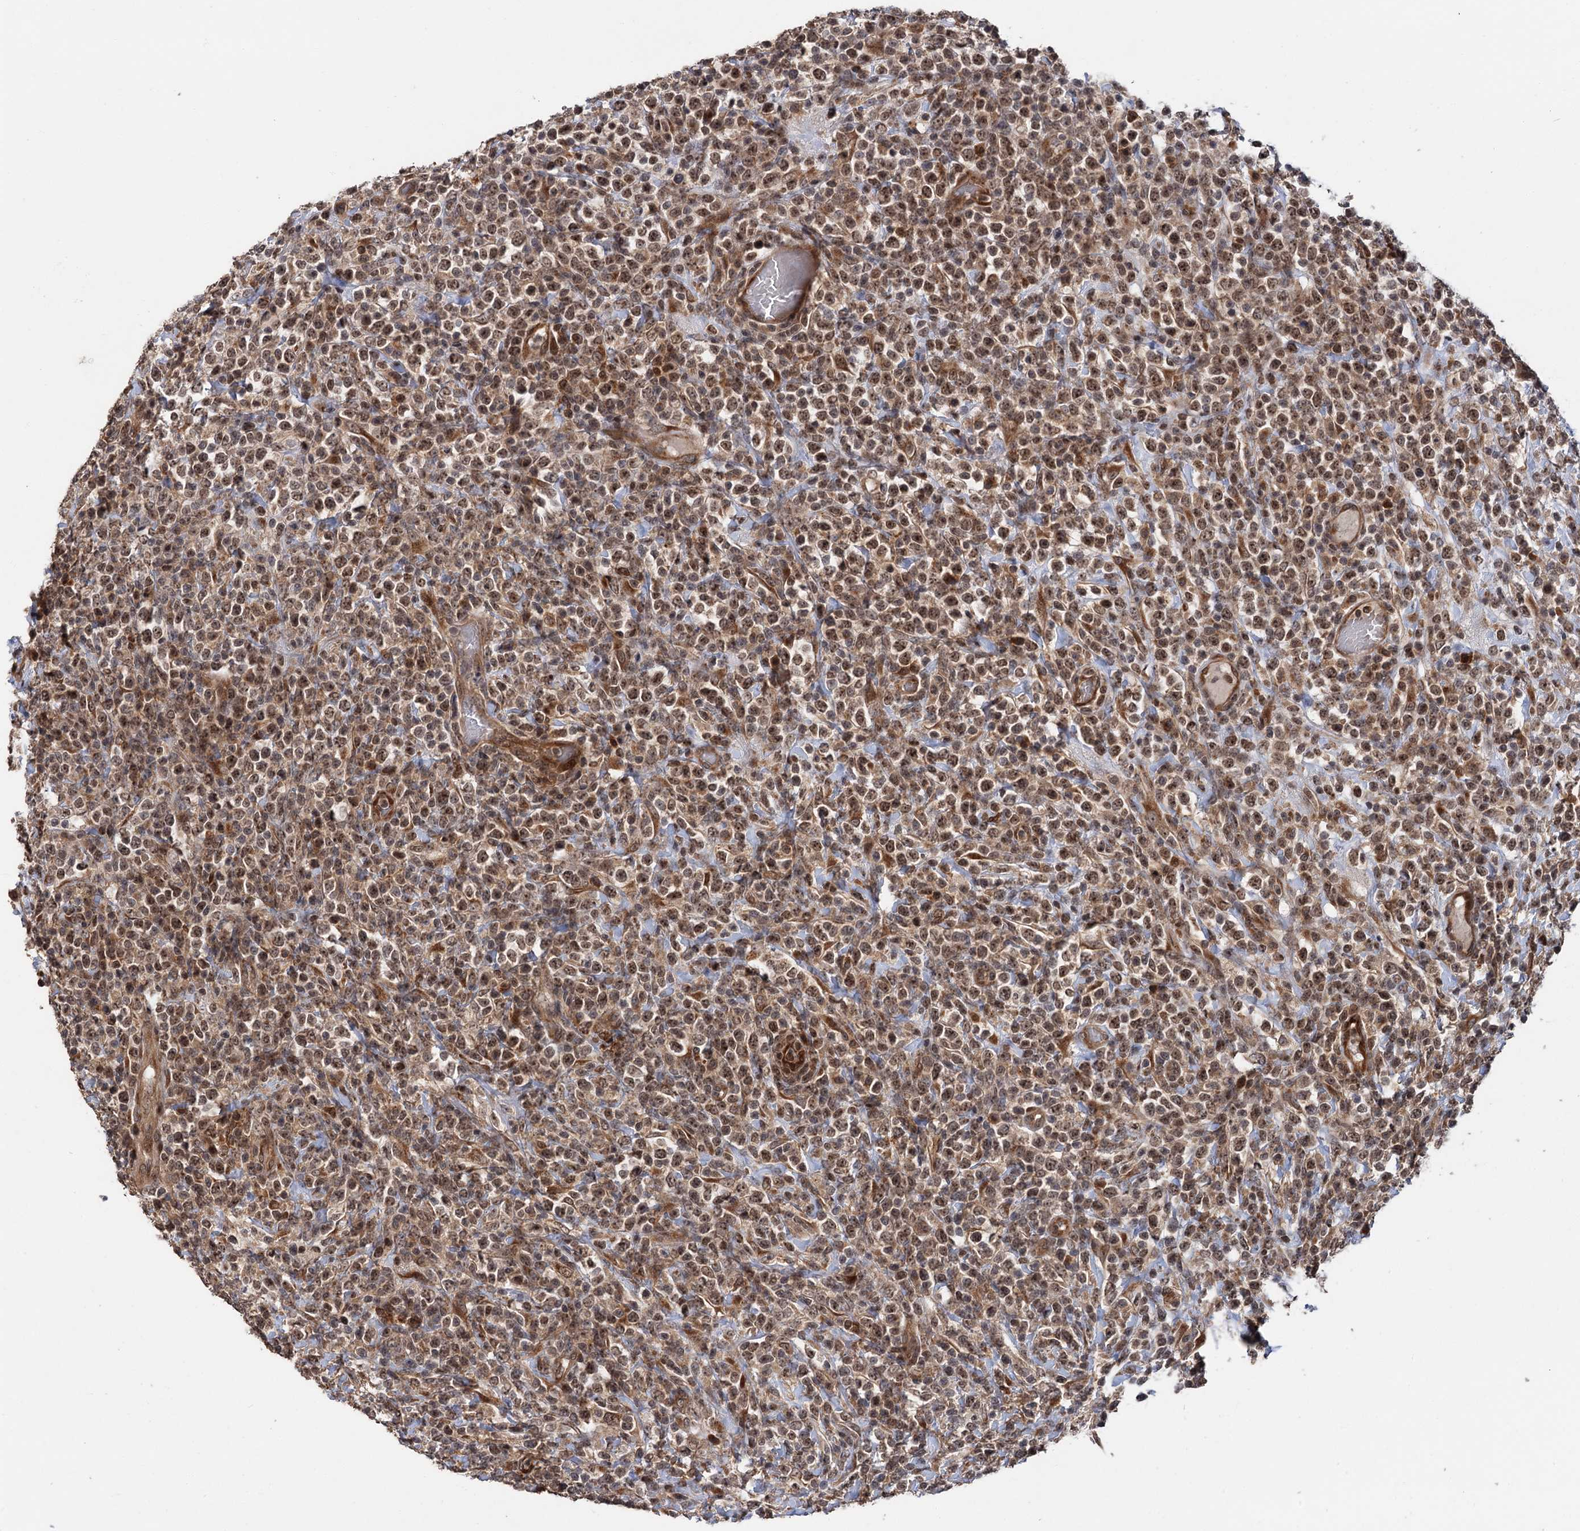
{"staining": {"intensity": "strong", "quantity": "25%-75%", "location": "cytoplasmic/membranous,nuclear"}, "tissue": "lymphoma", "cell_type": "Tumor cells", "image_type": "cancer", "snomed": [{"axis": "morphology", "description": "Malignant lymphoma, non-Hodgkin's type, High grade"}, {"axis": "topography", "description": "Colon"}], "caption": "Brown immunohistochemical staining in high-grade malignant lymphoma, non-Hodgkin's type demonstrates strong cytoplasmic/membranous and nuclear positivity in approximately 25%-75% of tumor cells. (DAB = brown stain, brightfield microscopy at high magnification).", "gene": "KANSL2", "patient": {"sex": "female", "age": 53}}